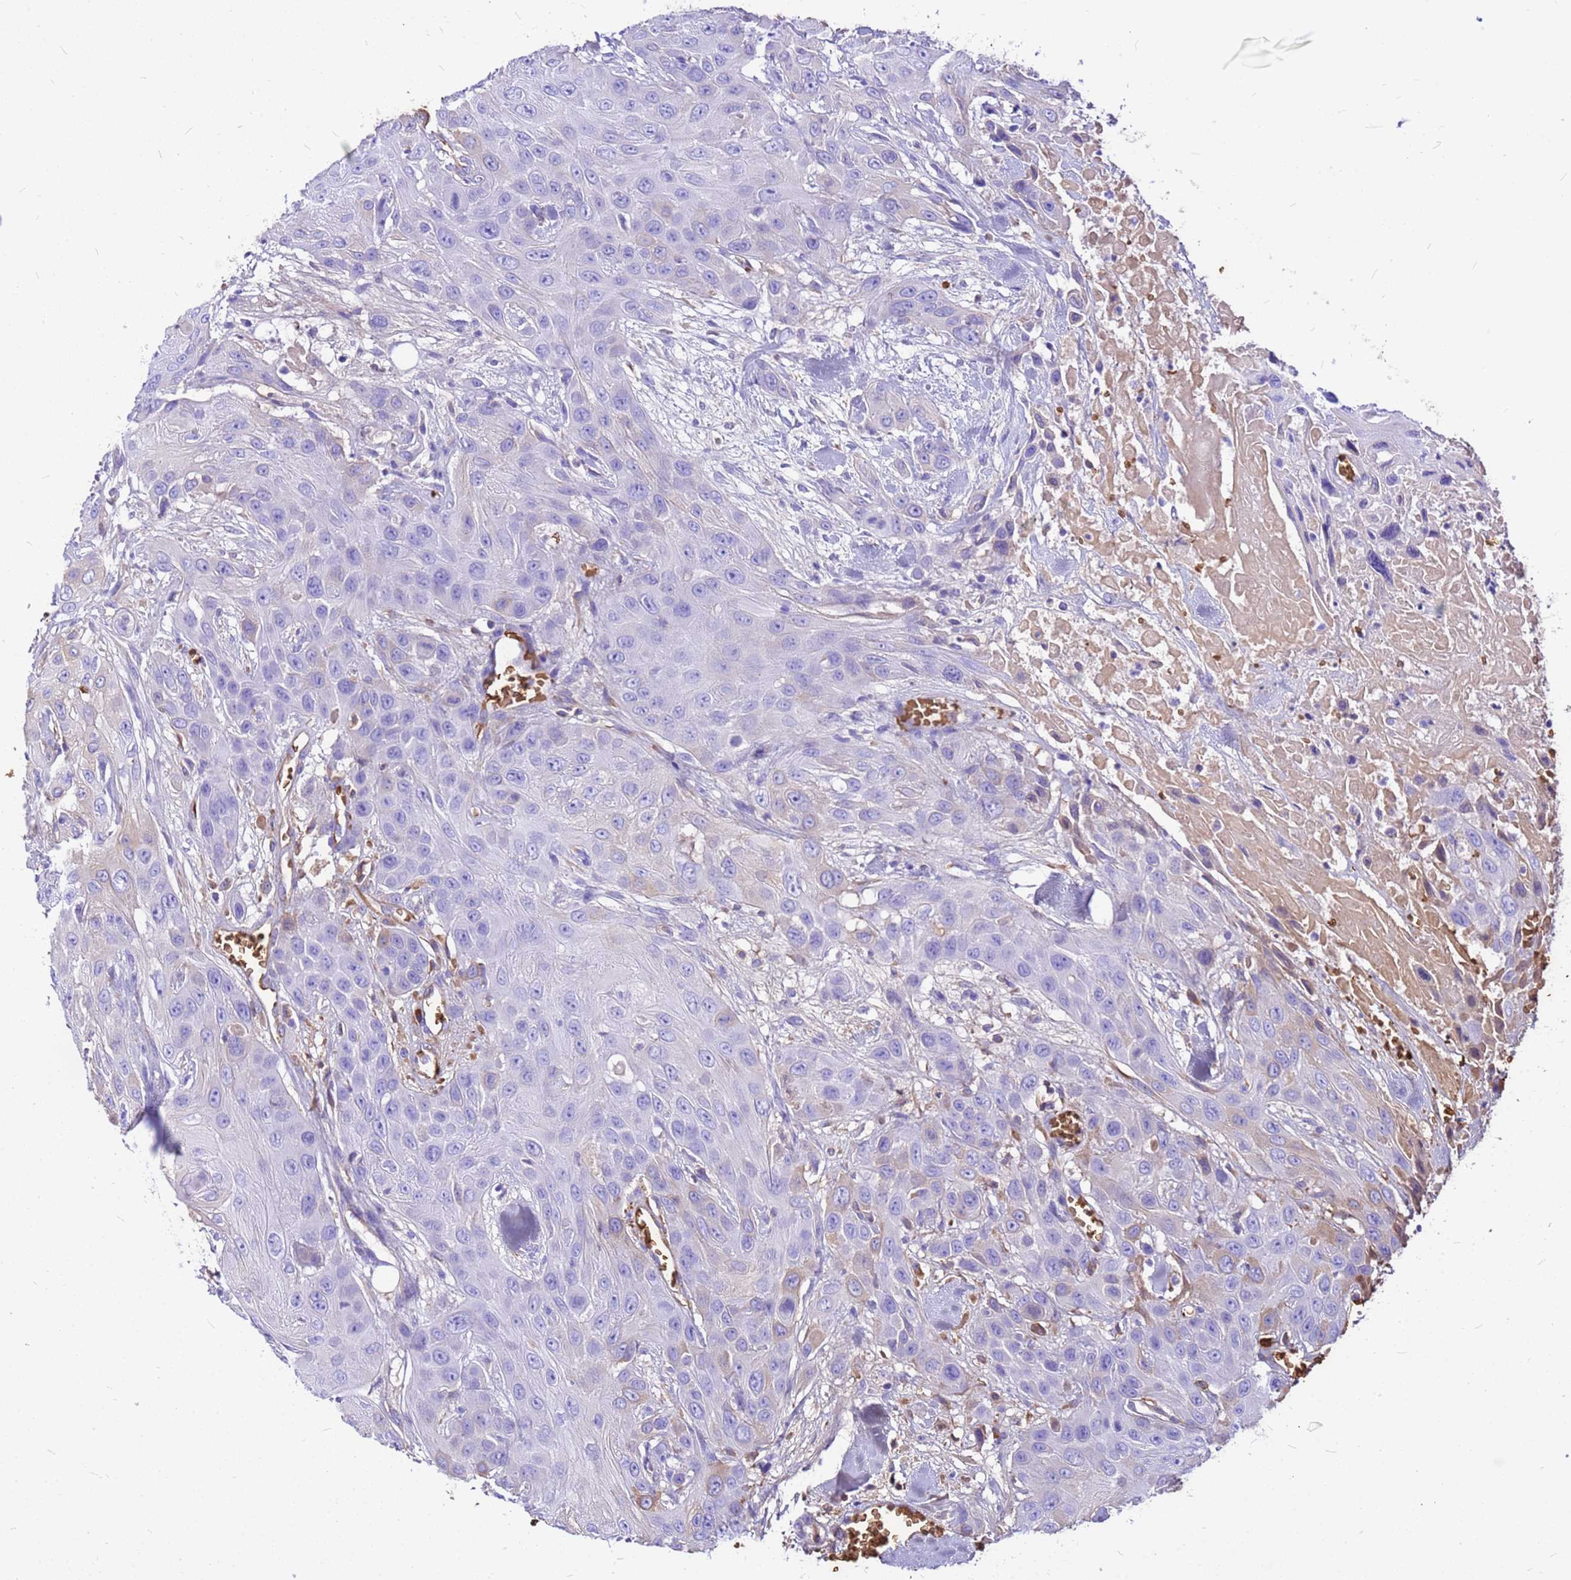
{"staining": {"intensity": "negative", "quantity": "none", "location": "none"}, "tissue": "head and neck cancer", "cell_type": "Tumor cells", "image_type": "cancer", "snomed": [{"axis": "morphology", "description": "Squamous cell carcinoma, NOS"}, {"axis": "topography", "description": "Head-Neck"}], "caption": "Immunohistochemistry histopathology image of human head and neck cancer stained for a protein (brown), which demonstrates no staining in tumor cells. Brightfield microscopy of immunohistochemistry stained with DAB (brown) and hematoxylin (blue), captured at high magnification.", "gene": "HBA2", "patient": {"sex": "male", "age": 81}}